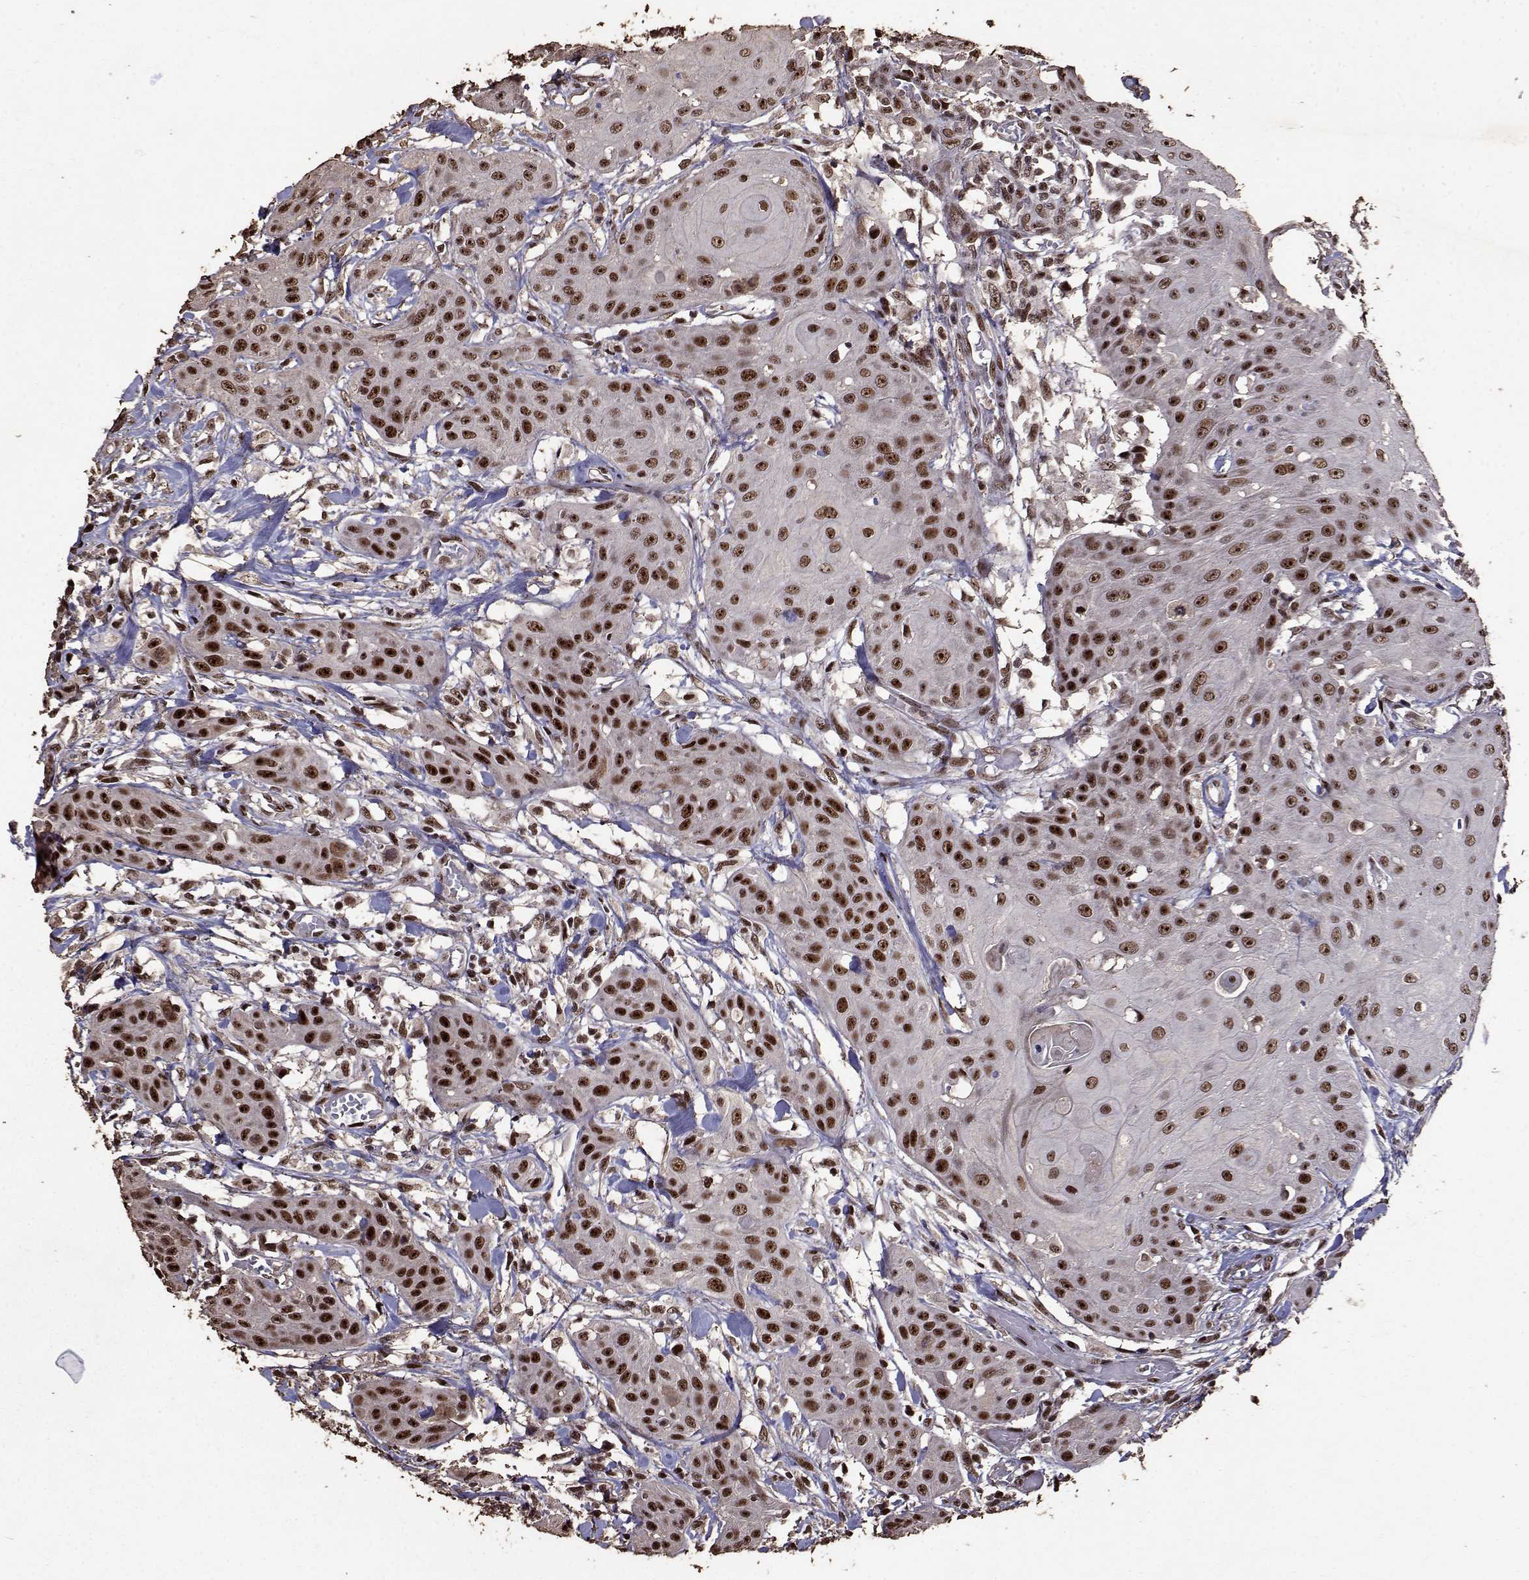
{"staining": {"intensity": "strong", "quantity": ">75%", "location": "nuclear"}, "tissue": "head and neck cancer", "cell_type": "Tumor cells", "image_type": "cancer", "snomed": [{"axis": "morphology", "description": "Squamous cell carcinoma, NOS"}, {"axis": "topography", "description": "Oral tissue"}, {"axis": "topography", "description": "Head-Neck"}], "caption": "Human head and neck cancer stained for a protein (brown) shows strong nuclear positive staining in approximately >75% of tumor cells.", "gene": "TOE1", "patient": {"sex": "female", "age": 55}}